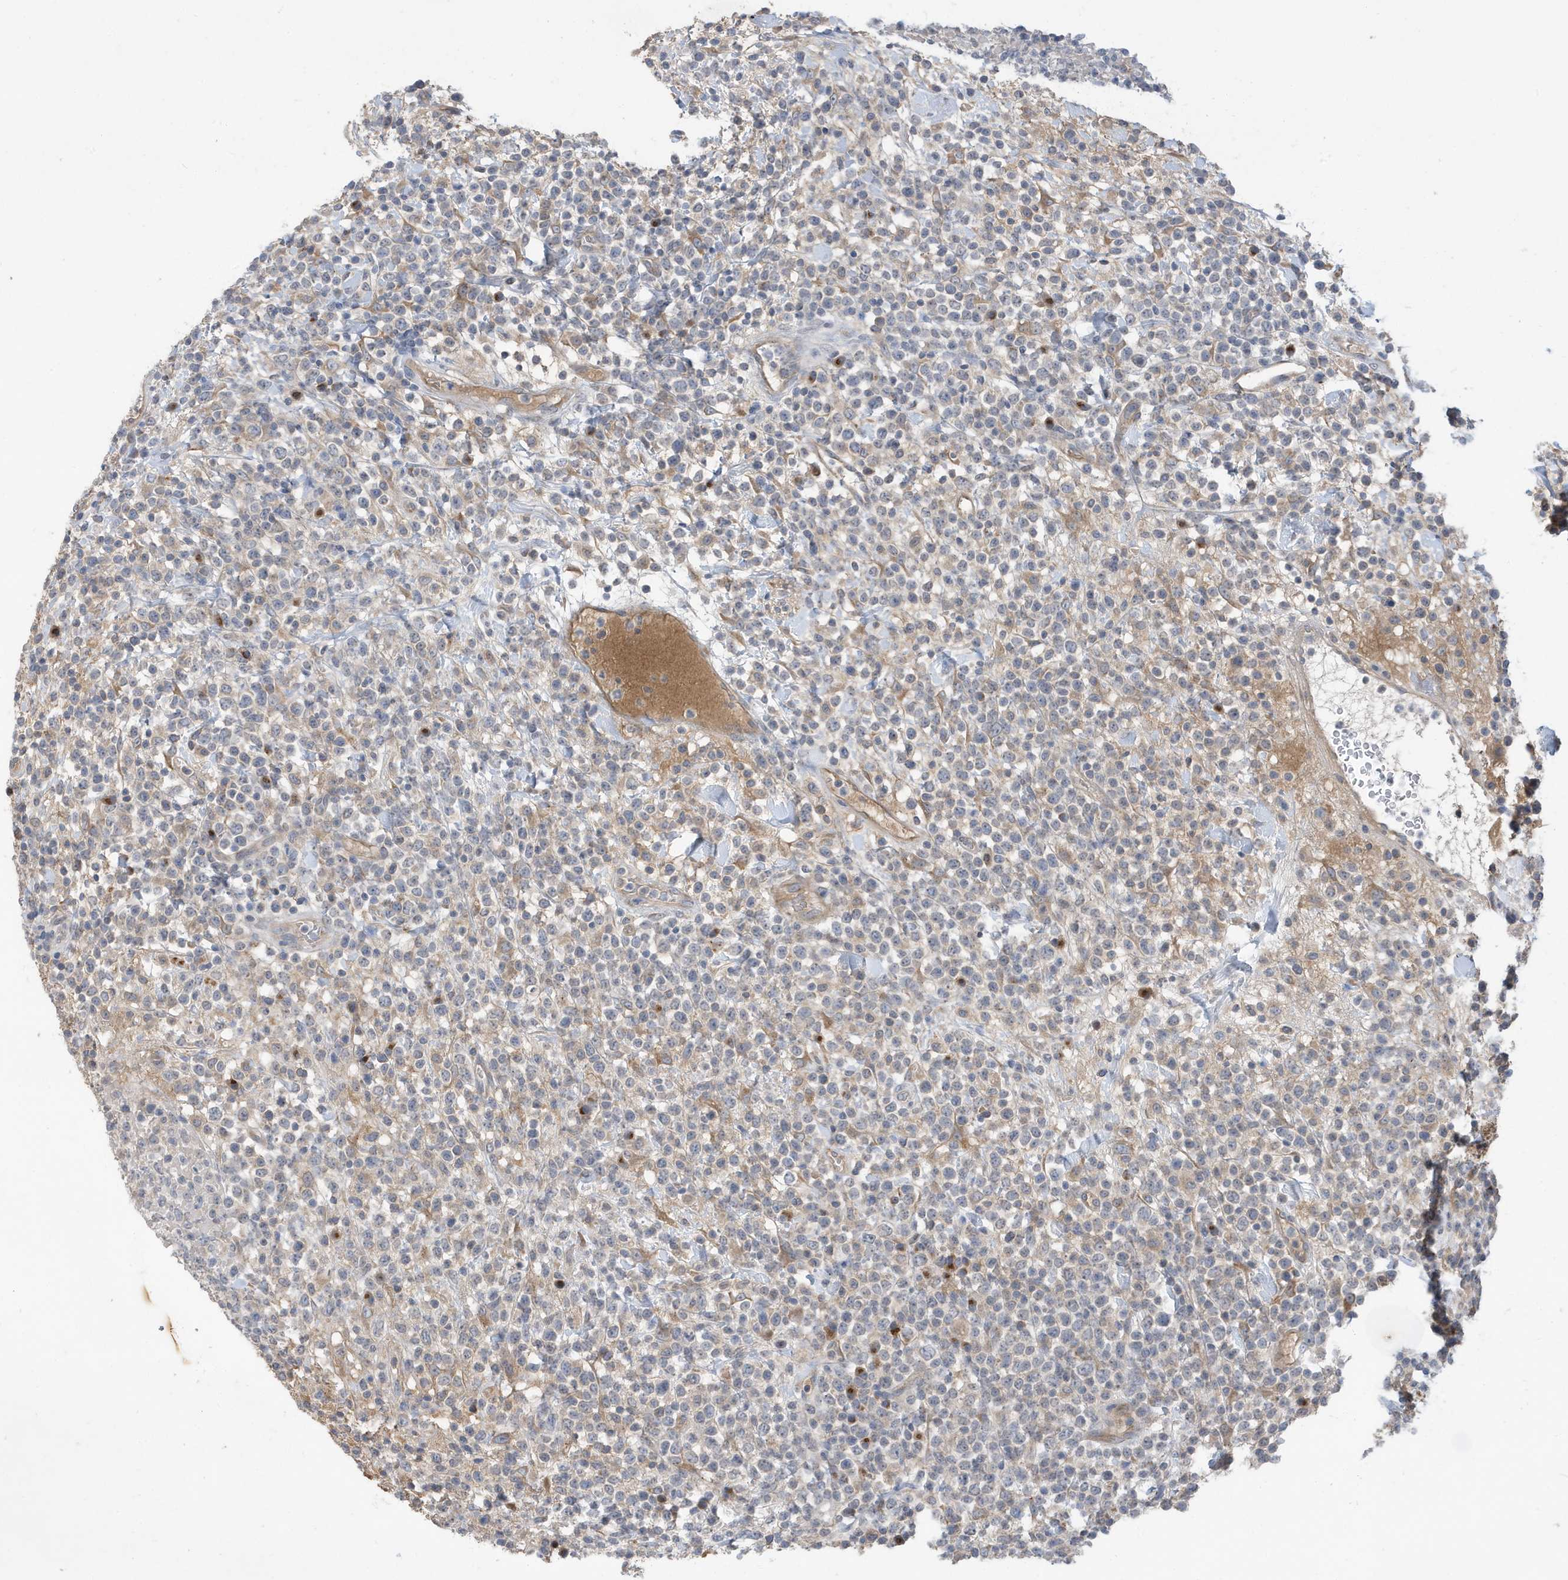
{"staining": {"intensity": "negative", "quantity": "none", "location": "none"}, "tissue": "lymphoma", "cell_type": "Tumor cells", "image_type": "cancer", "snomed": [{"axis": "morphology", "description": "Malignant lymphoma, non-Hodgkin's type, High grade"}, {"axis": "topography", "description": "Colon"}], "caption": "Immunohistochemistry (IHC) histopathology image of neoplastic tissue: high-grade malignant lymphoma, non-Hodgkin's type stained with DAB (3,3'-diaminobenzidine) demonstrates no significant protein staining in tumor cells.", "gene": "LAPTM4A", "patient": {"sex": "female", "age": 53}}